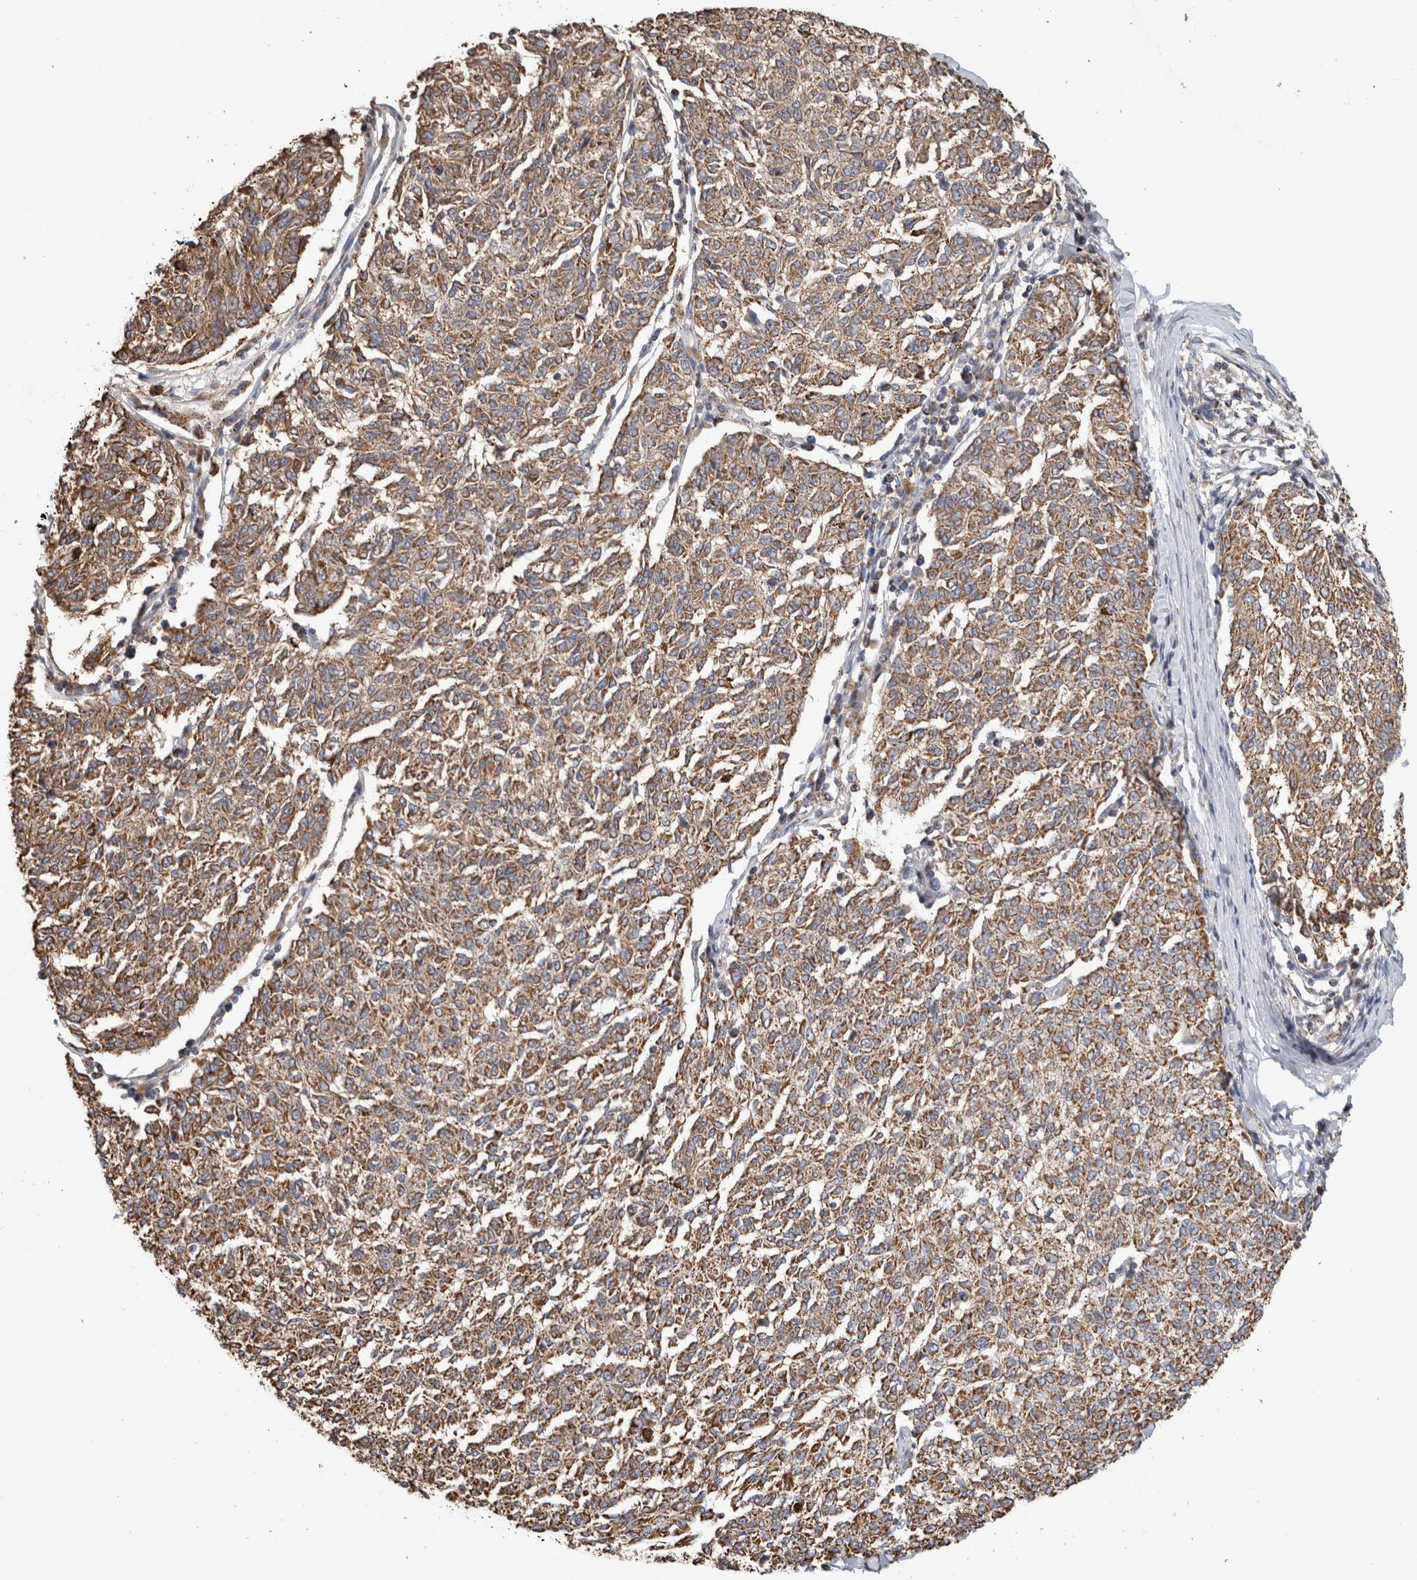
{"staining": {"intensity": "moderate", "quantity": ">75%", "location": "cytoplasmic/membranous"}, "tissue": "melanoma", "cell_type": "Tumor cells", "image_type": "cancer", "snomed": [{"axis": "morphology", "description": "Malignant melanoma, NOS"}, {"axis": "topography", "description": "Skin"}], "caption": "Moderate cytoplasmic/membranous positivity is seen in about >75% of tumor cells in malignant melanoma.", "gene": "ST8SIA1", "patient": {"sex": "female", "age": 72}}